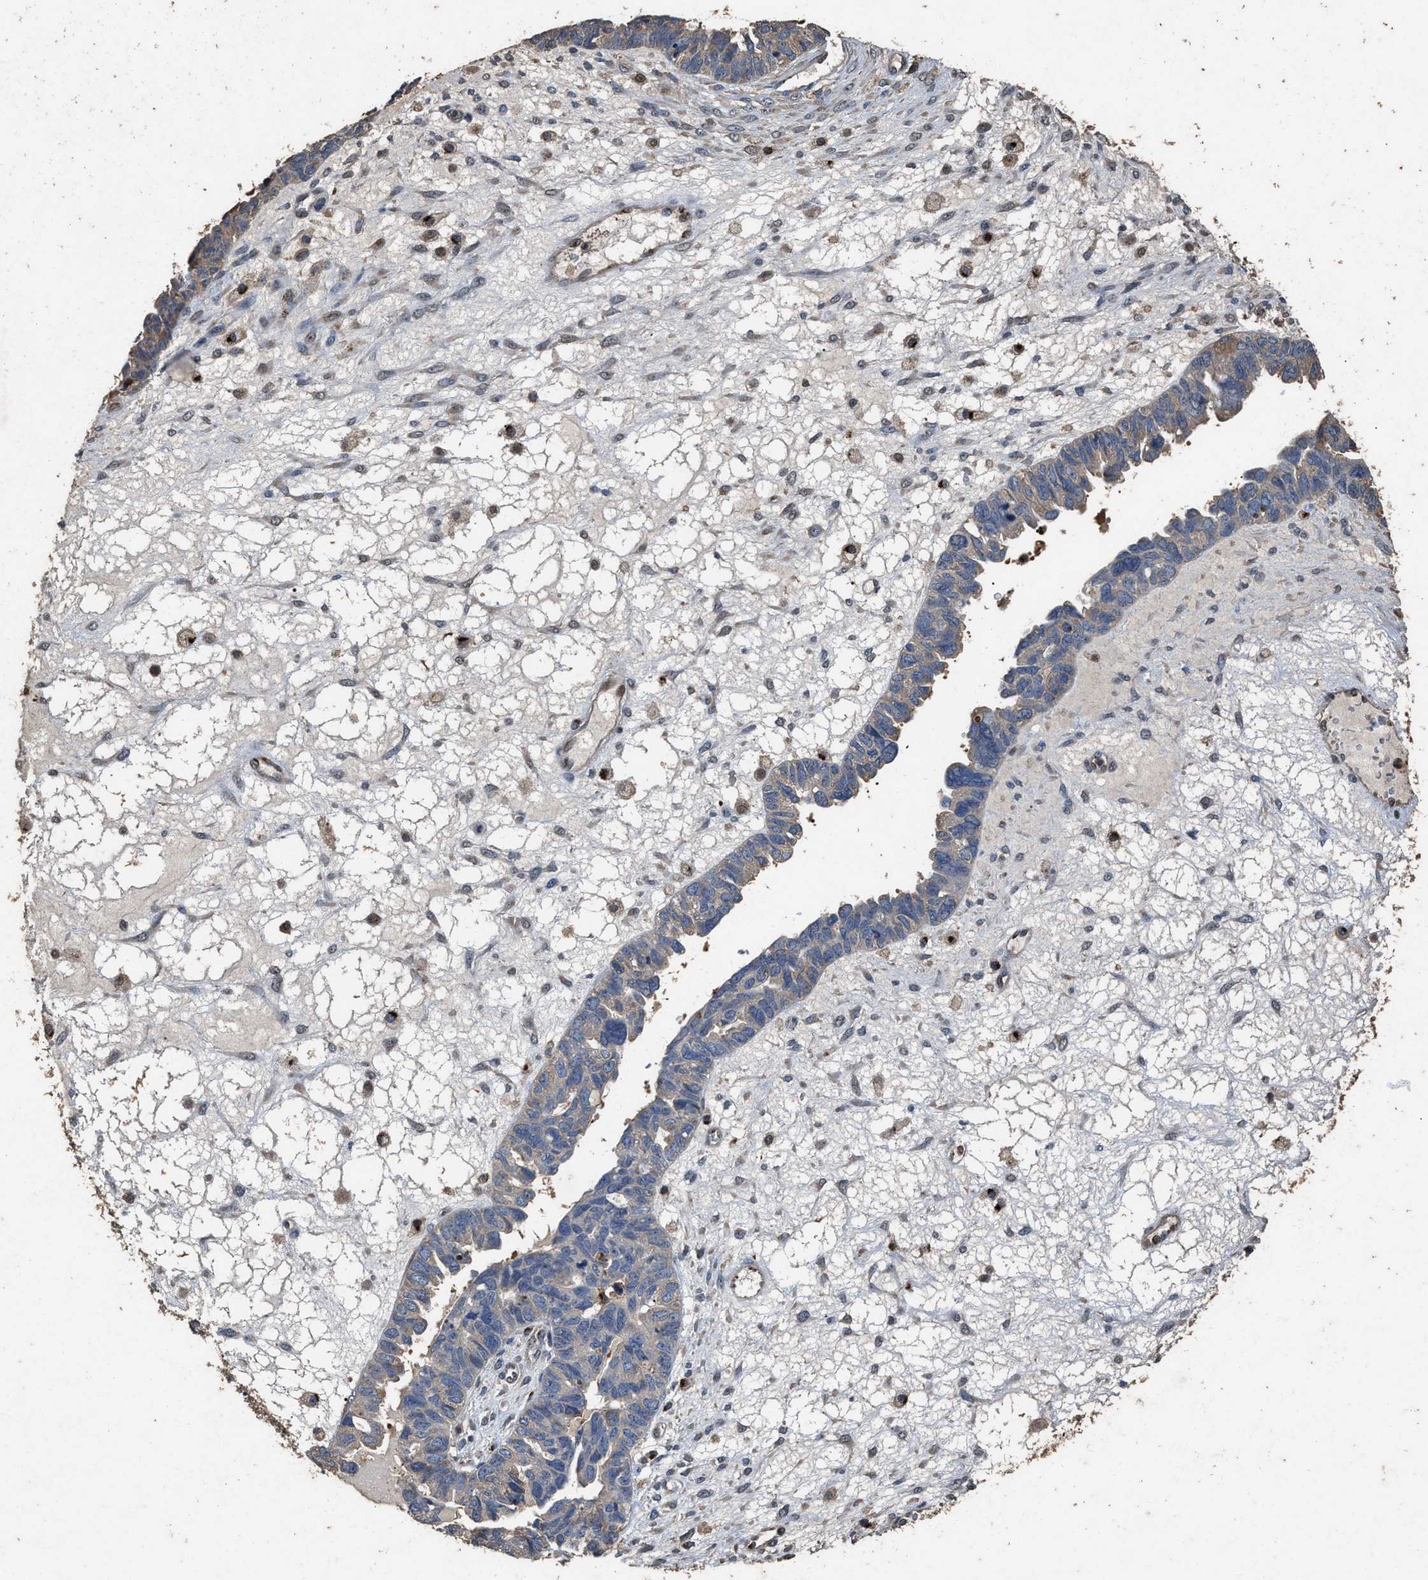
{"staining": {"intensity": "weak", "quantity": "<25%", "location": "cytoplasmic/membranous"}, "tissue": "ovarian cancer", "cell_type": "Tumor cells", "image_type": "cancer", "snomed": [{"axis": "morphology", "description": "Cystadenocarcinoma, serous, NOS"}, {"axis": "topography", "description": "Ovary"}], "caption": "An image of serous cystadenocarcinoma (ovarian) stained for a protein exhibits no brown staining in tumor cells. (DAB (3,3'-diaminobenzidine) immunohistochemistry (IHC), high magnification).", "gene": "TPST2", "patient": {"sex": "female", "age": 79}}